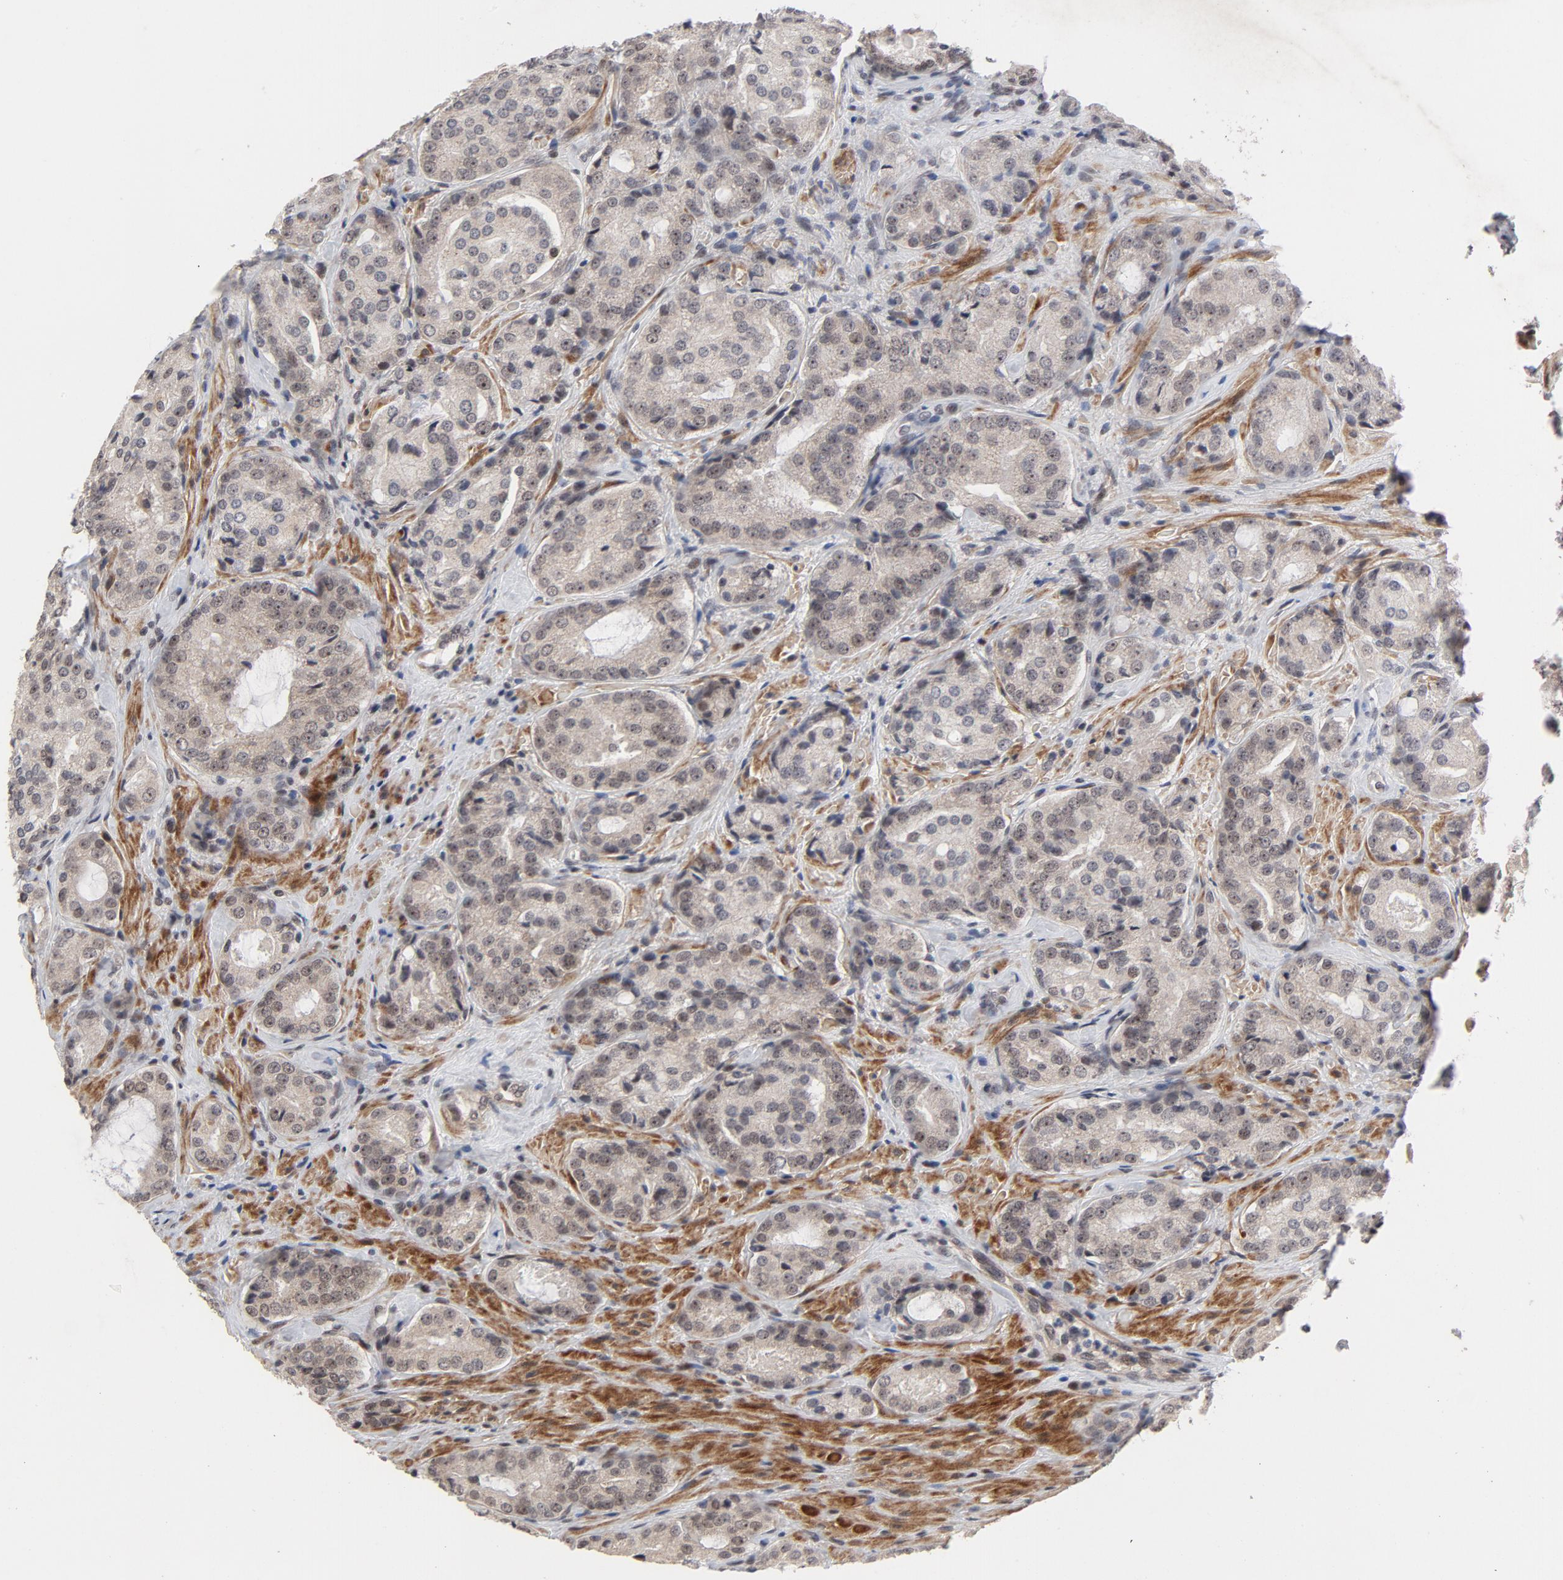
{"staining": {"intensity": "weak", "quantity": ">75%", "location": "nuclear"}, "tissue": "prostate cancer", "cell_type": "Tumor cells", "image_type": "cancer", "snomed": [{"axis": "morphology", "description": "Adenocarcinoma, High grade"}, {"axis": "topography", "description": "Prostate"}], "caption": "High-power microscopy captured an immunohistochemistry (IHC) image of prostate cancer (high-grade adenocarcinoma), revealing weak nuclear staining in about >75% of tumor cells.", "gene": "ZKSCAN8", "patient": {"sex": "male", "age": 72}}